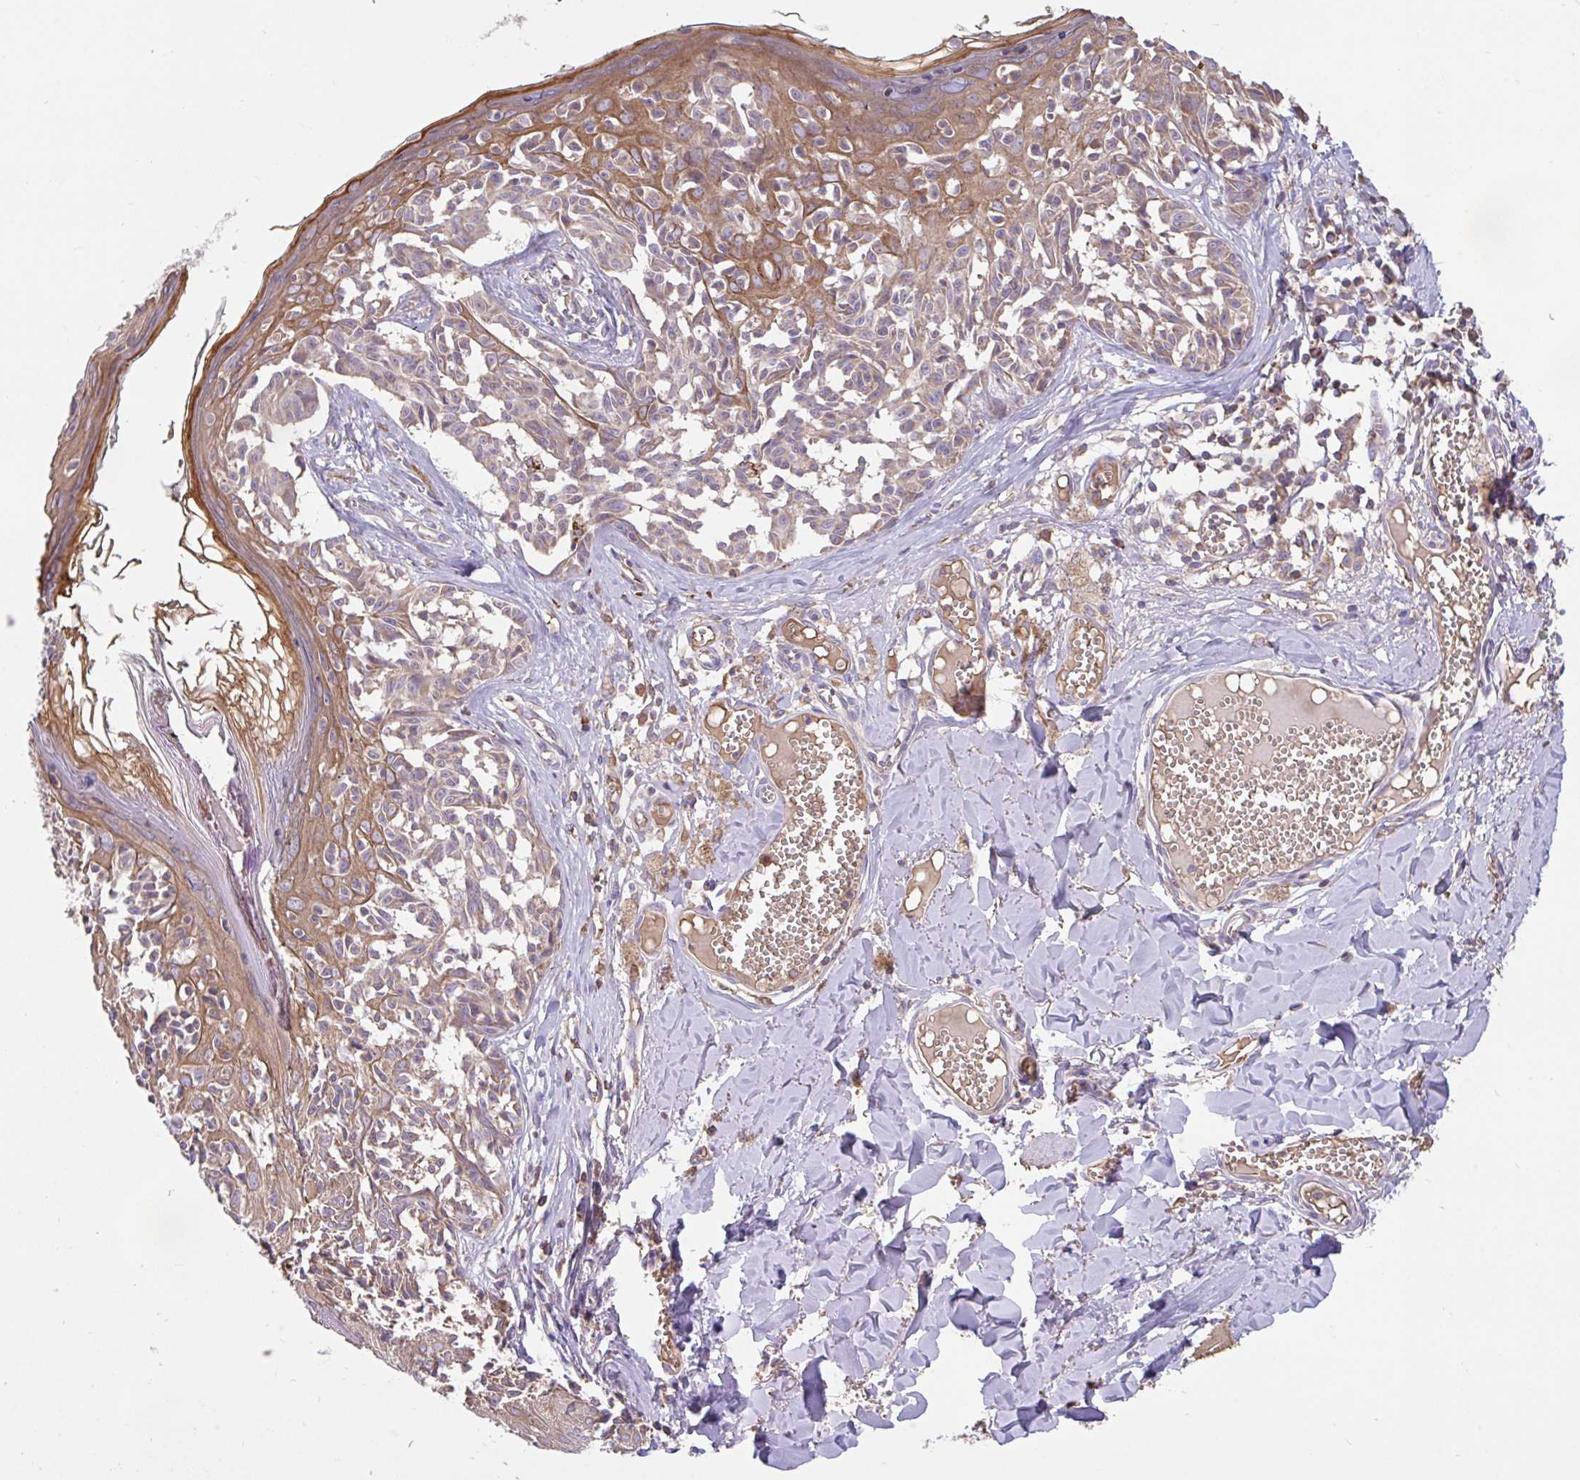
{"staining": {"intensity": "weak", "quantity": "25%-75%", "location": "cytoplasmic/membranous"}, "tissue": "melanoma", "cell_type": "Tumor cells", "image_type": "cancer", "snomed": [{"axis": "morphology", "description": "Malignant melanoma, NOS"}, {"axis": "topography", "description": "Skin"}], "caption": "Immunohistochemistry photomicrograph of neoplastic tissue: malignant melanoma stained using IHC shows low levels of weak protein expression localized specifically in the cytoplasmic/membranous of tumor cells, appearing as a cytoplasmic/membranous brown color.", "gene": "RALBP1", "patient": {"sex": "female", "age": 43}}